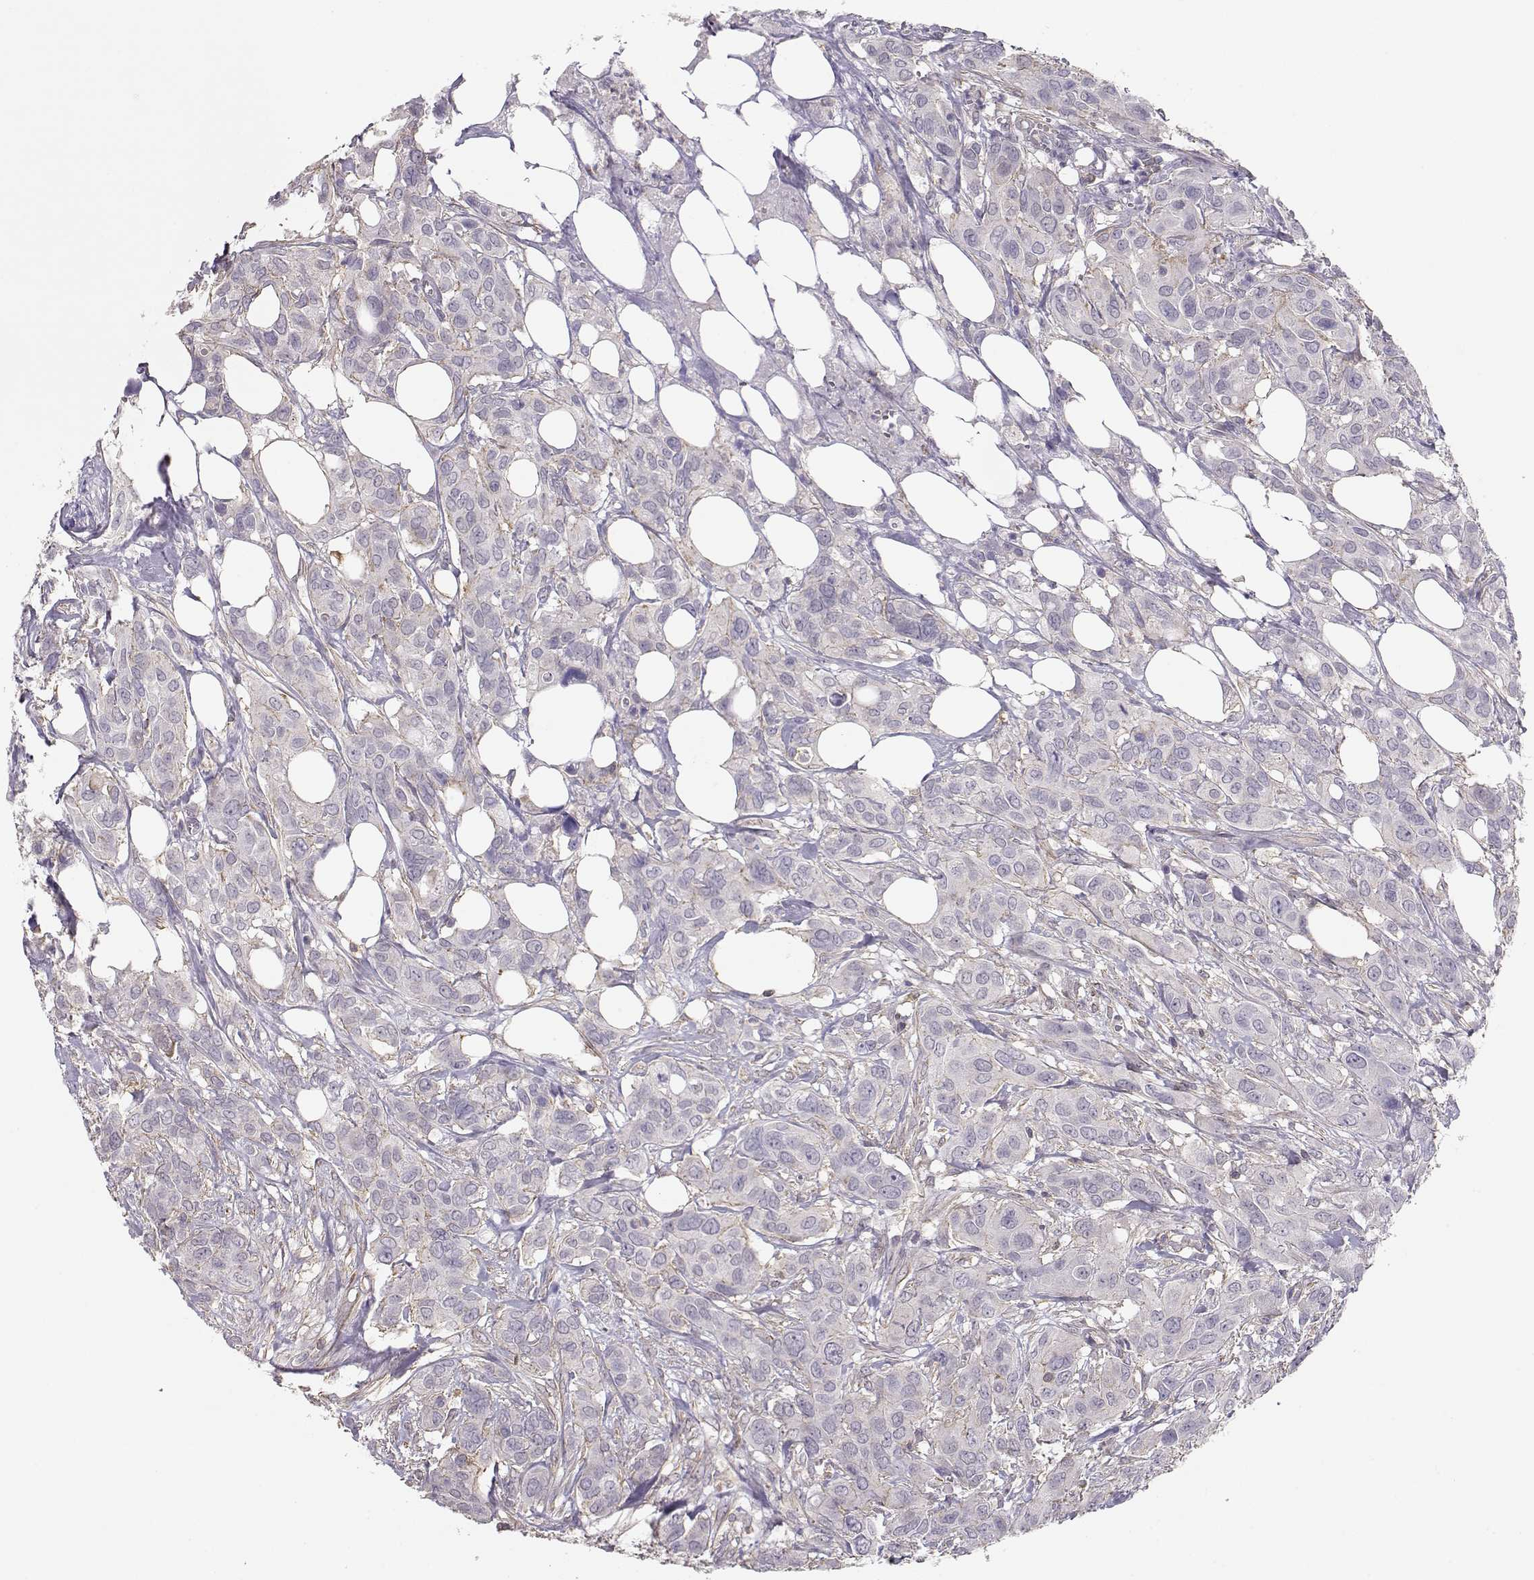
{"staining": {"intensity": "negative", "quantity": "none", "location": "none"}, "tissue": "urothelial cancer", "cell_type": "Tumor cells", "image_type": "cancer", "snomed": [{"axis": "morphology", "description": "Urothelial carcinoma, NOS"}, {"axis": "morphology", "description": "Urothelial carcinoma, High grade"}, {"axis": "topography", "description": "Urinary bladder"}], "caption": "There is no significant staining in tumor cells of transitional cell carcinoma.", "gene": "DAPL1", "patient": {"sex": "male", "age": 63}}